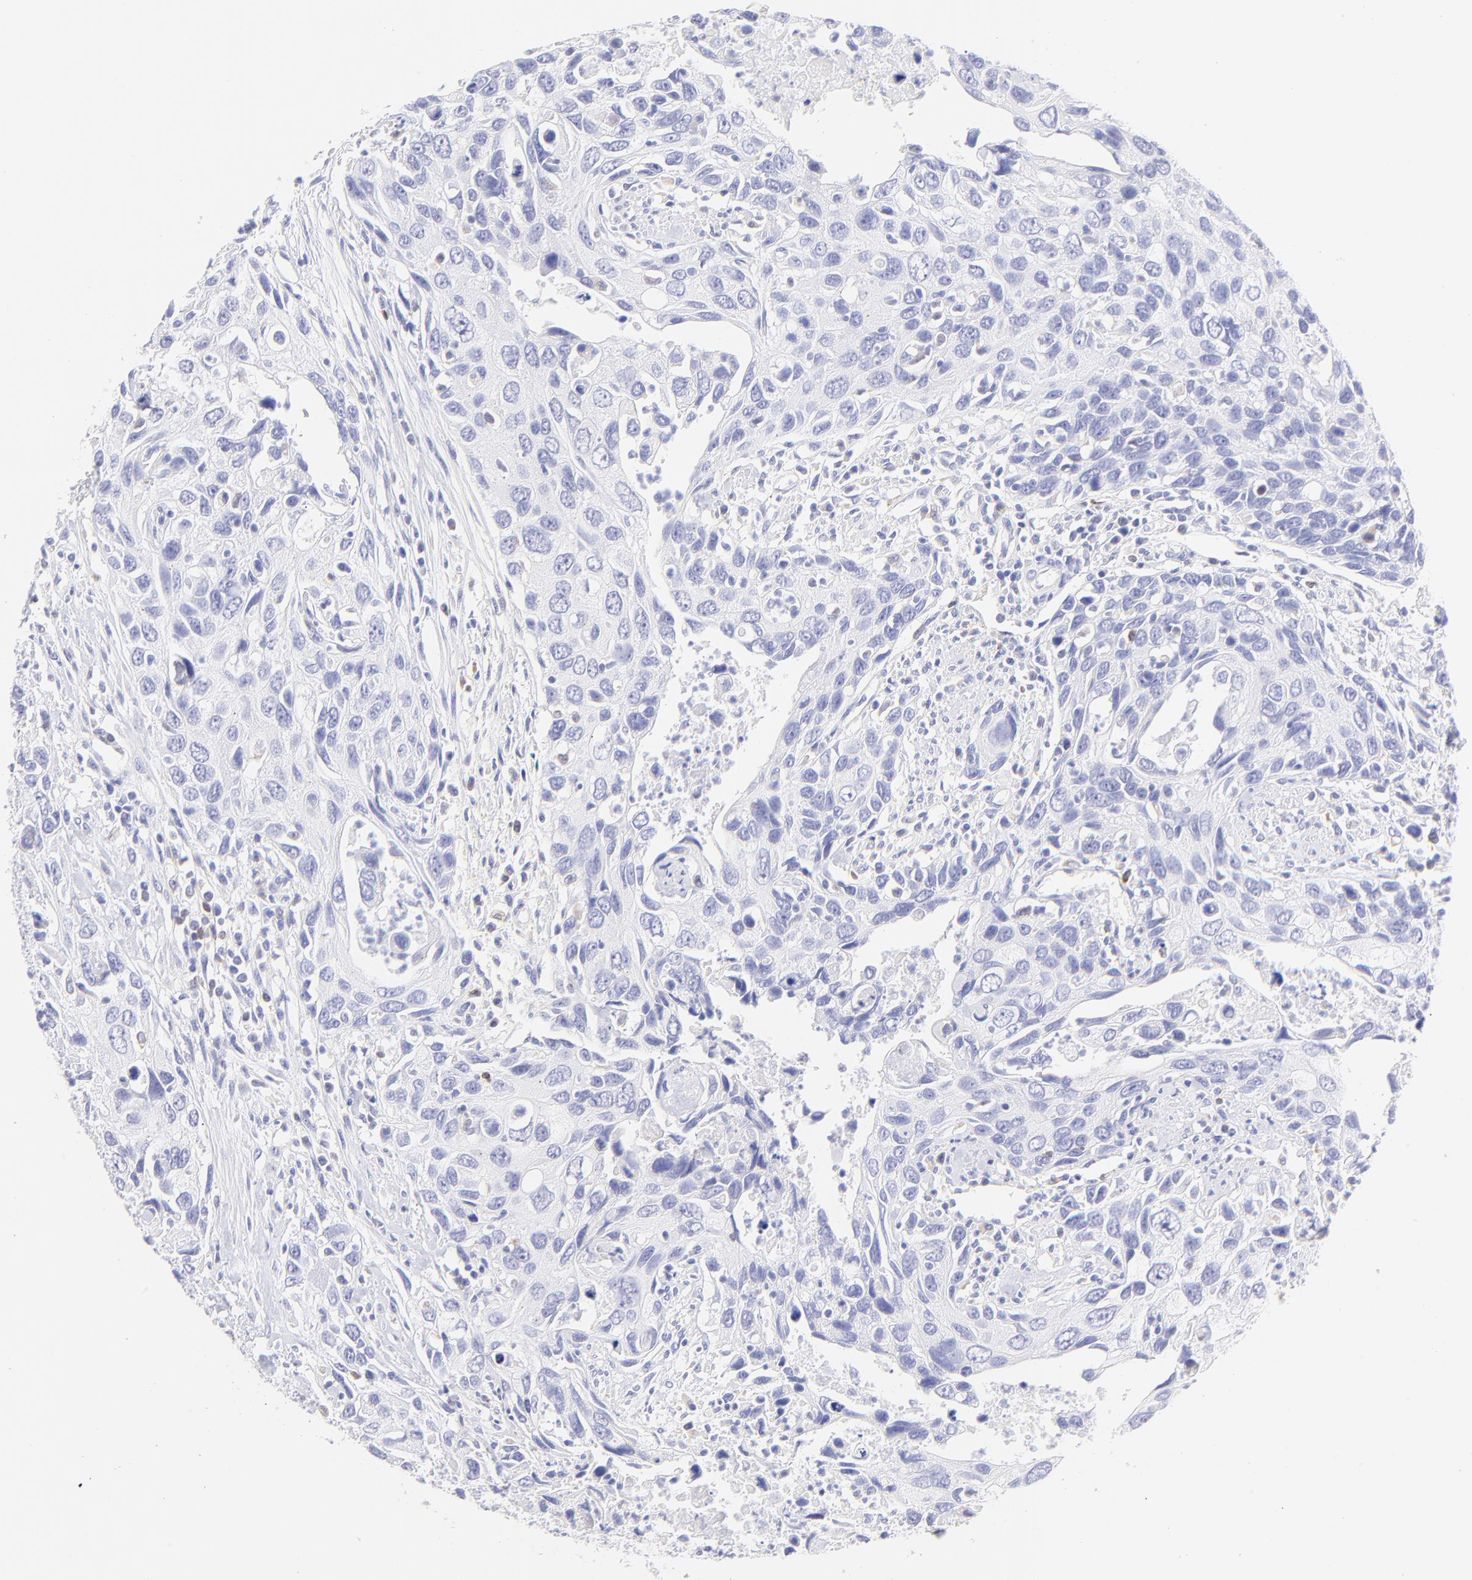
{"staining": {"intensity": "negative", "quantity": "none", "location": "none"}, "tissue": "urothelial cancer", "cell_type": "Tumor cells", "image_type": "cancer", "snomed": [{"axis": "morphology", "description": "Urothelial carcinoma, High grade"}, {"axis": "topography", "description": "Urinary bladder"}], "caption": "Immunohistochemistry micrograph of urothelial cancer stained for a protein (brown), which displays no staining in tumor cells.", "gene": "IRAG2", "patient": {"sex": "male", "age": 71}}